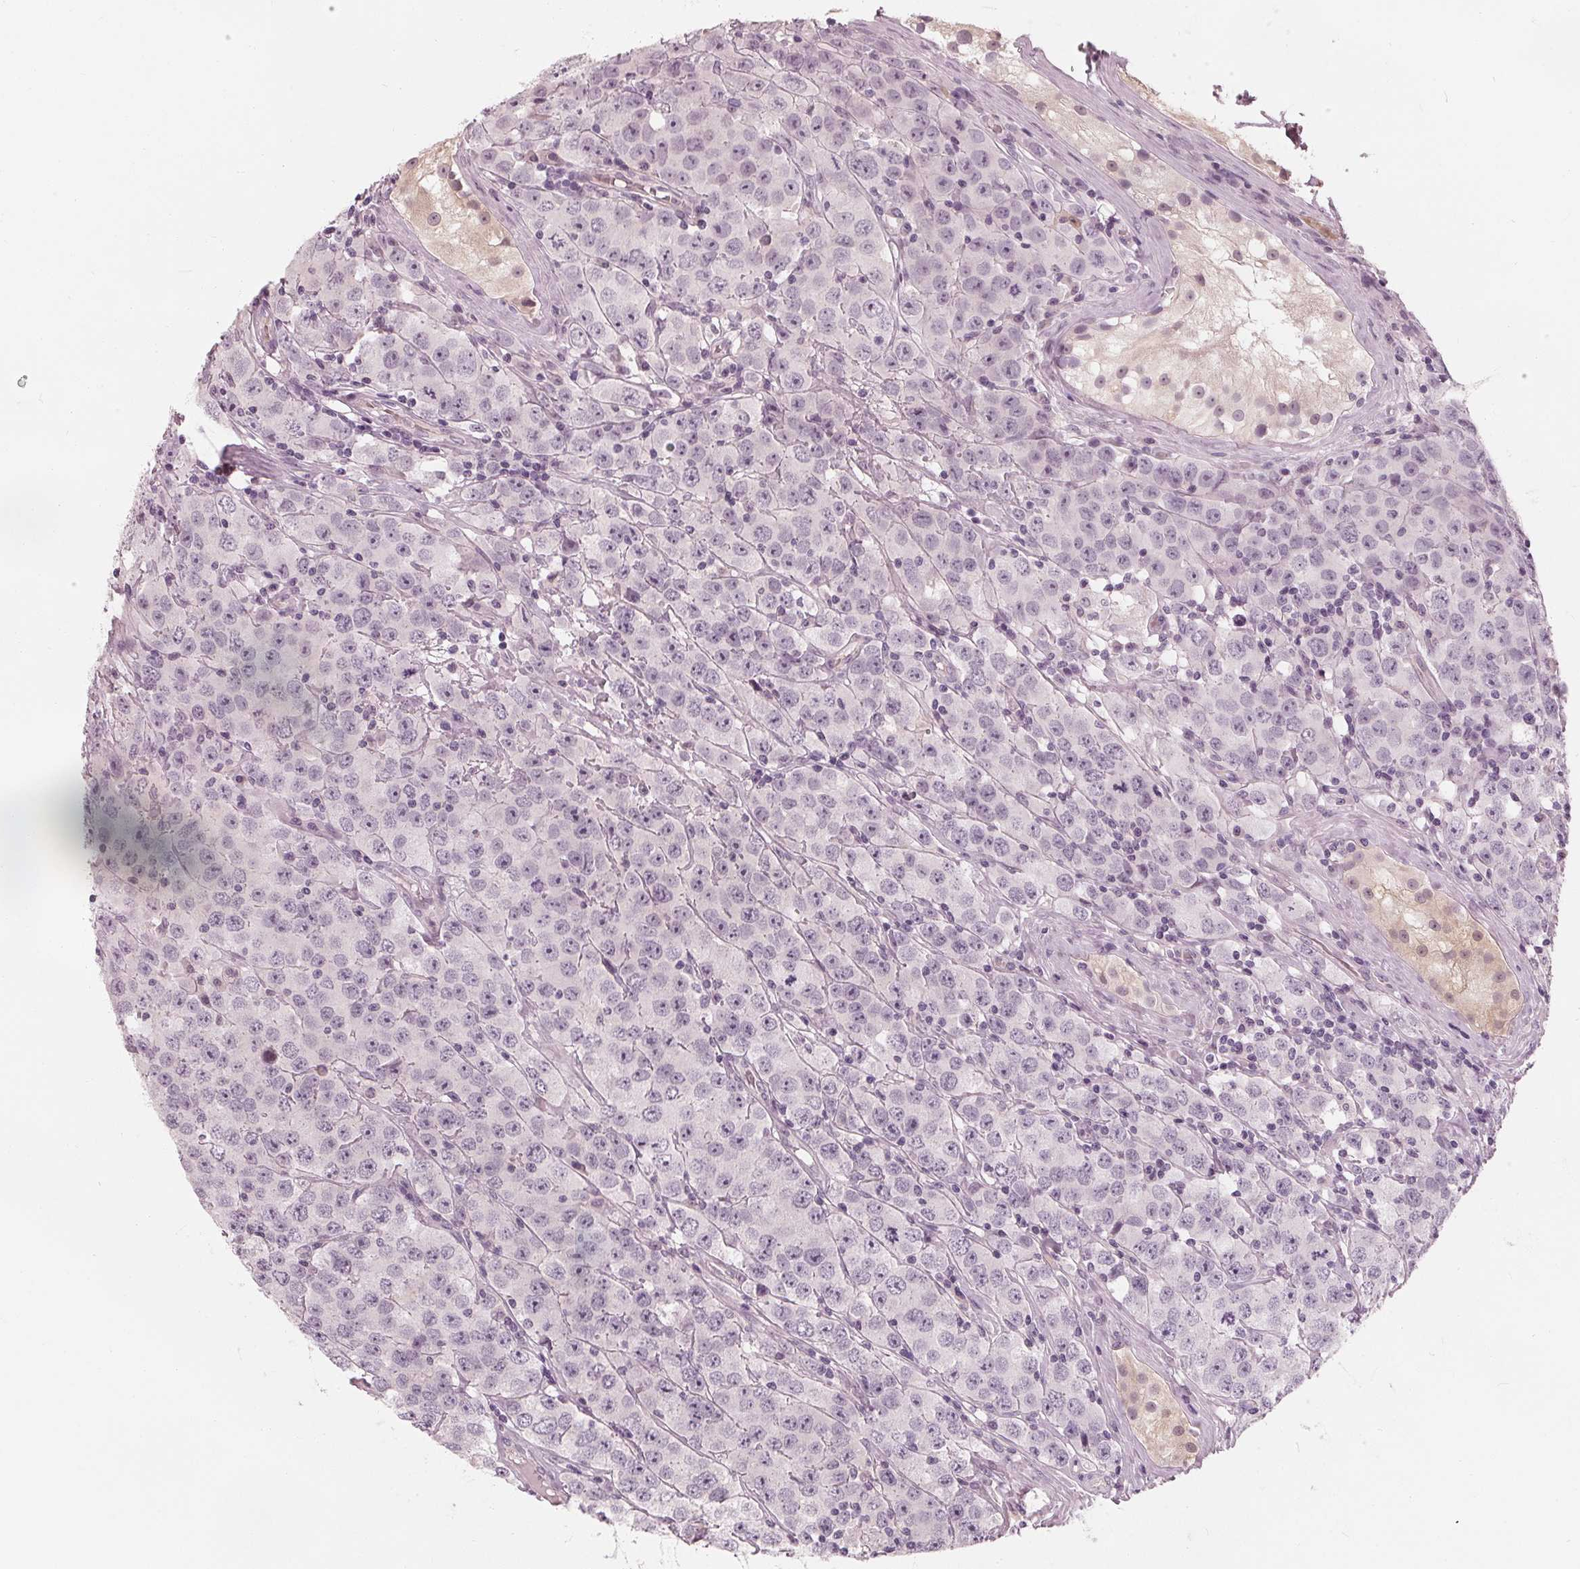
{"staining": {"intensity": "negative", "quantity": "none", "location": "none"}, "tissue": "testis cancer", "cell_type": "Tumor cells", "image_type": "cancer", "snomed": [{"axis": "morphology", "description": "Seminoma, NOS"}, {"axis": "topography", "description": "Testis"}], "caption": "High power microscopy histopathology image of an immunohistochemistry (IHC) histopathology image of testis seminoma, revealing no significant expression in tumor cells.", "gene": "SAT2", "patient": {"sex": "male", "age": 52}}